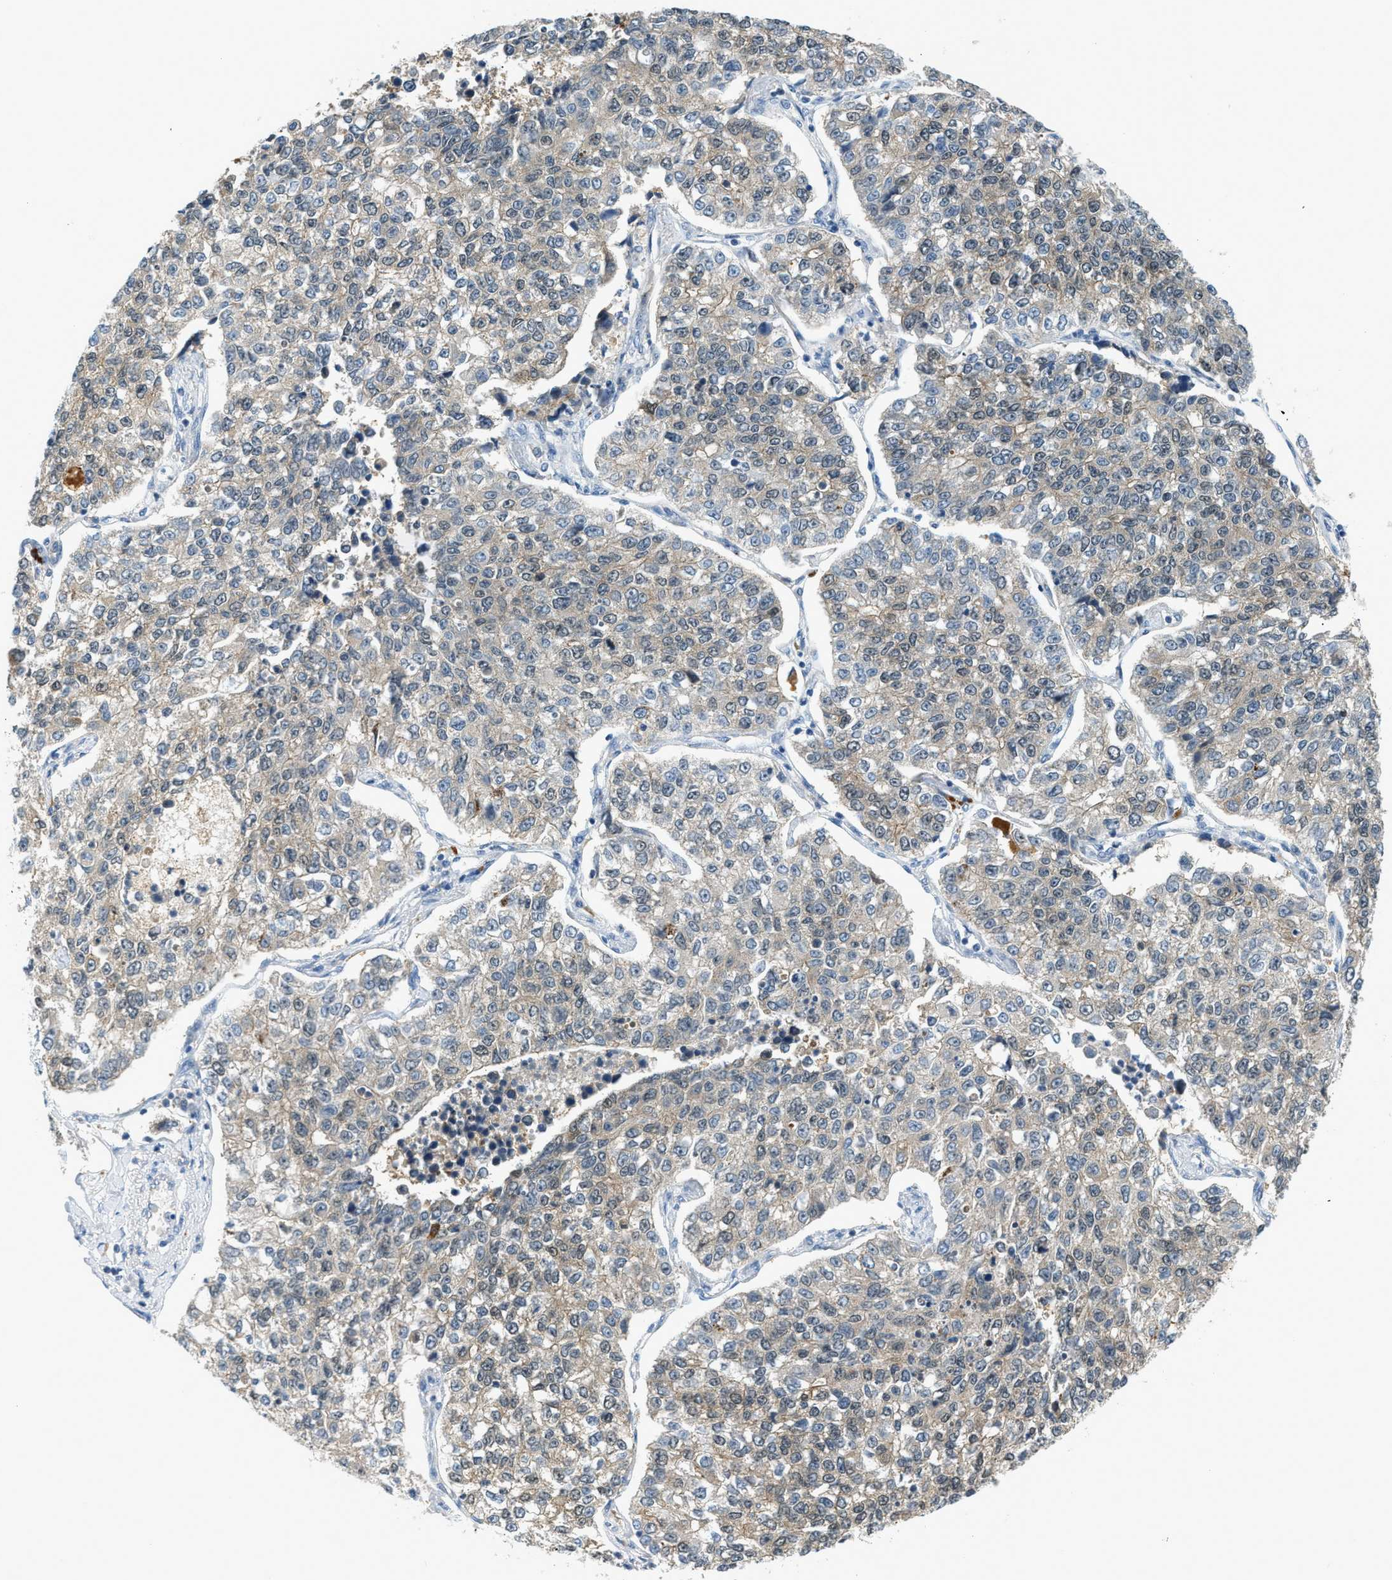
{"staining": {"intensity": "weak", "quantity": "25%-75%", "location": "cytoplasmic/membranous"}, "tissue": "lung cancer", "cell_type": "Tumor cells", "image_type": "cancer", "snomed": [{"axis": "morphology", "description": "Adenocarcinoma, NOS"}, {"axis": "topography", "description": "Lung"}], "caption": "Tumor cells demonstrate weak cytoplasmic/membranous staining in approximately 25%-75% of cells in lung adenocarcinoma.", "gene": "NME8", "patient": {"sex": "male", "age": 49}}